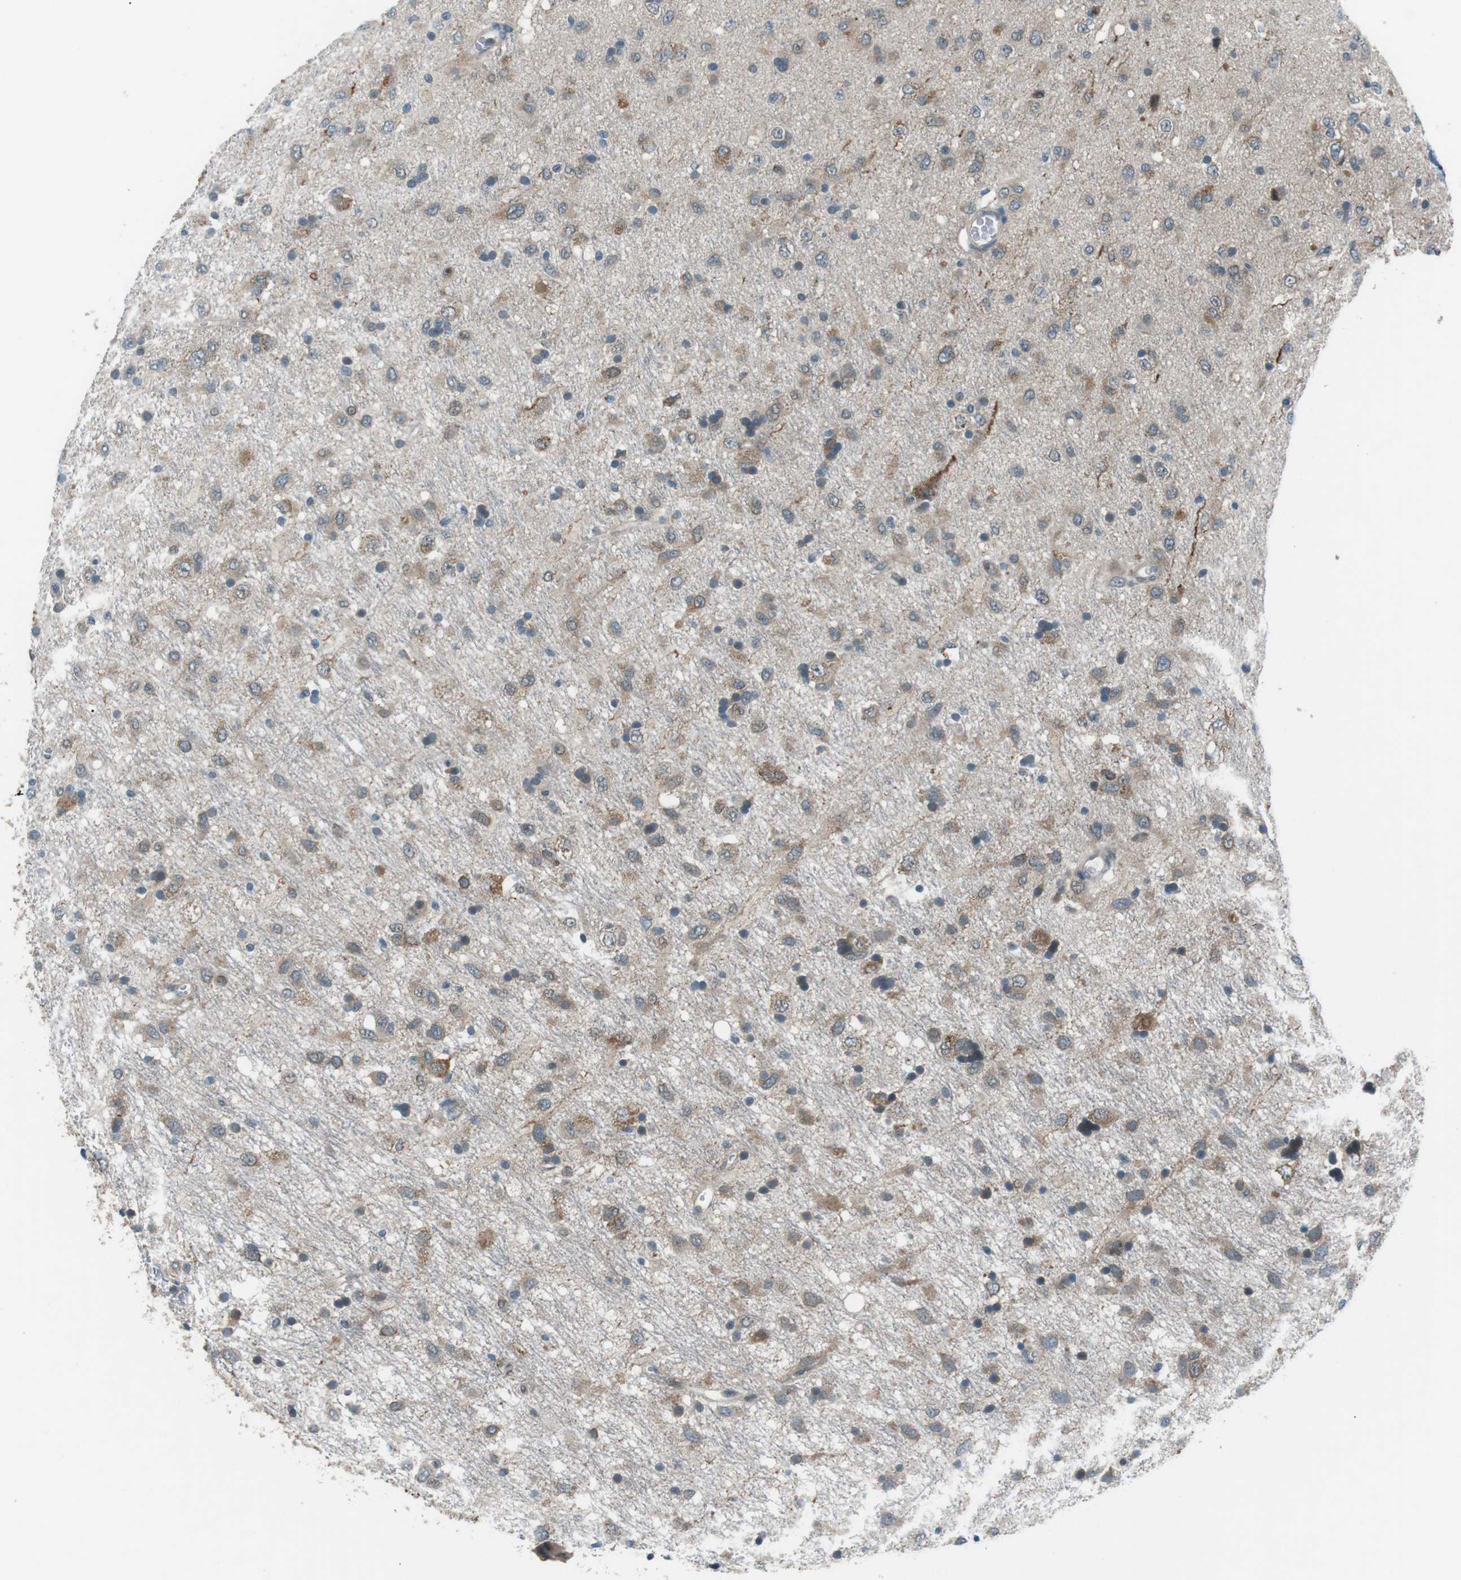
{"staining": {"intensity": "weak", "quantity": "25%-75%", "location": "cytoplasmic/membranous"}, "tissue": "glioma", "cell_type": "Tumor cells", "image_type": "cancer", "snomed": [{"axis": "morphology", "description": "Glioma, malignant, Low grade"}, {"axis": "topography", "description": "Brain"}], "caption": "Immunohistochemistry (IHC) image of human malignant glioma (low-grade) stained for a protein (brown), which demonstrates low levels of weak cytoplasmic/membranous expression in approximately 25%-75% of tumor cells.", "gene": "LRIG2", "patient": {"sex": "male", "age": 77}}